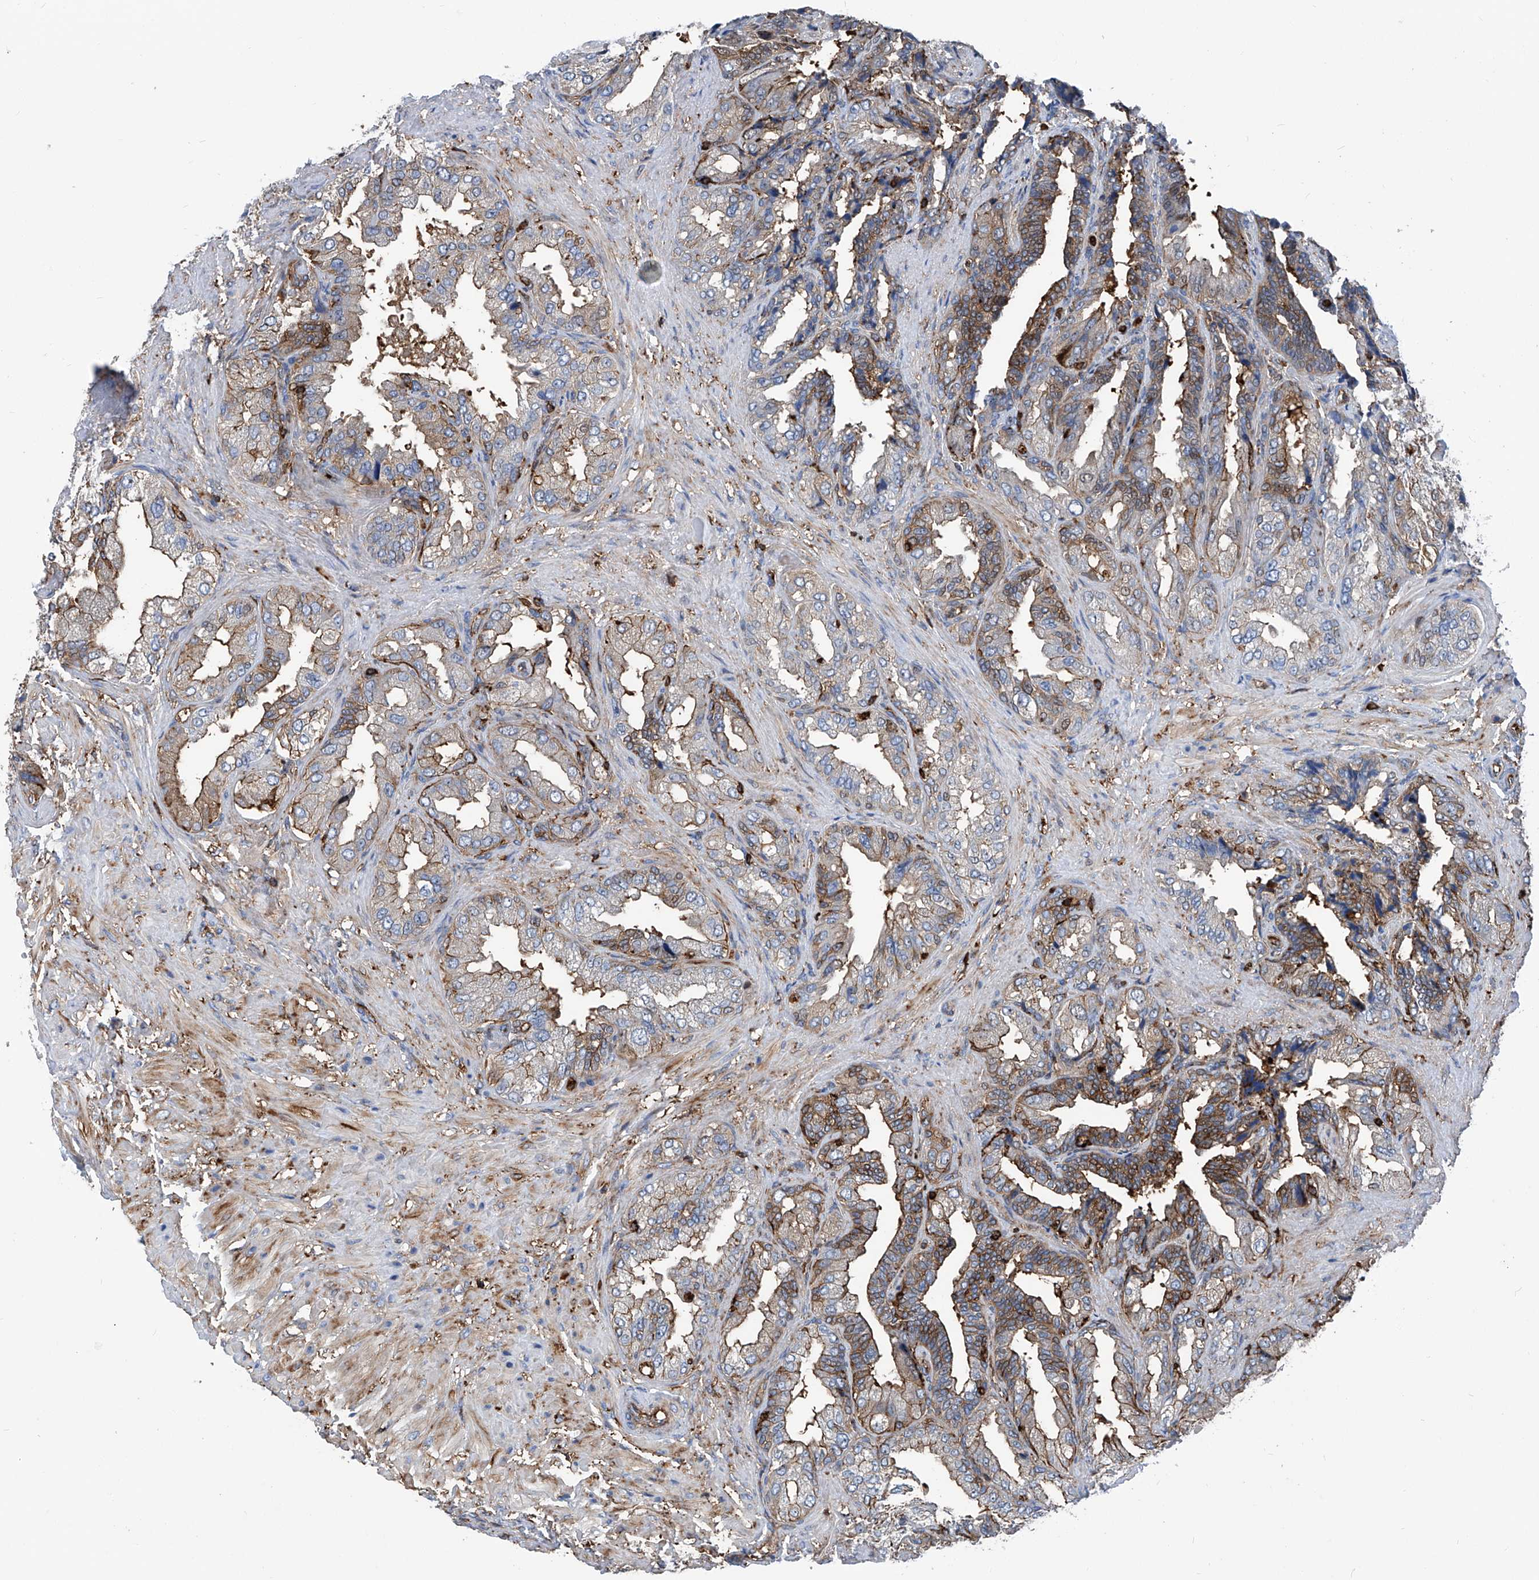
{"staining": {"intensity": "moderate", "quantity": "25%-75%", "location": "cytoplasmic/membranous"}, "tissue": "seminal vesicle", "cell_type": "Glandular cells", "image_type": "normal", "snomed": [{"axis": "morphology", "description": "Normal tissue, NOS"}, {"axis": "topography", "description": "Seminal veicle"}, {"axis": "topography", "description": "Peripheral nerve tissue"}], "caption": "Benign seminal vesicle was stained to show a protein in brown. There is medium levels of moderate cytoplasmic/membranous staining in approximately 25%-75% of glandular cells. (Stains: DAB (3,3'-diaminobenzidine) in brown, nuclei in blue, Microscopy: brightfield microscopy at high magnification).", "gene": "ZNF484", "patient": {"sex": "male", "age": 63}}